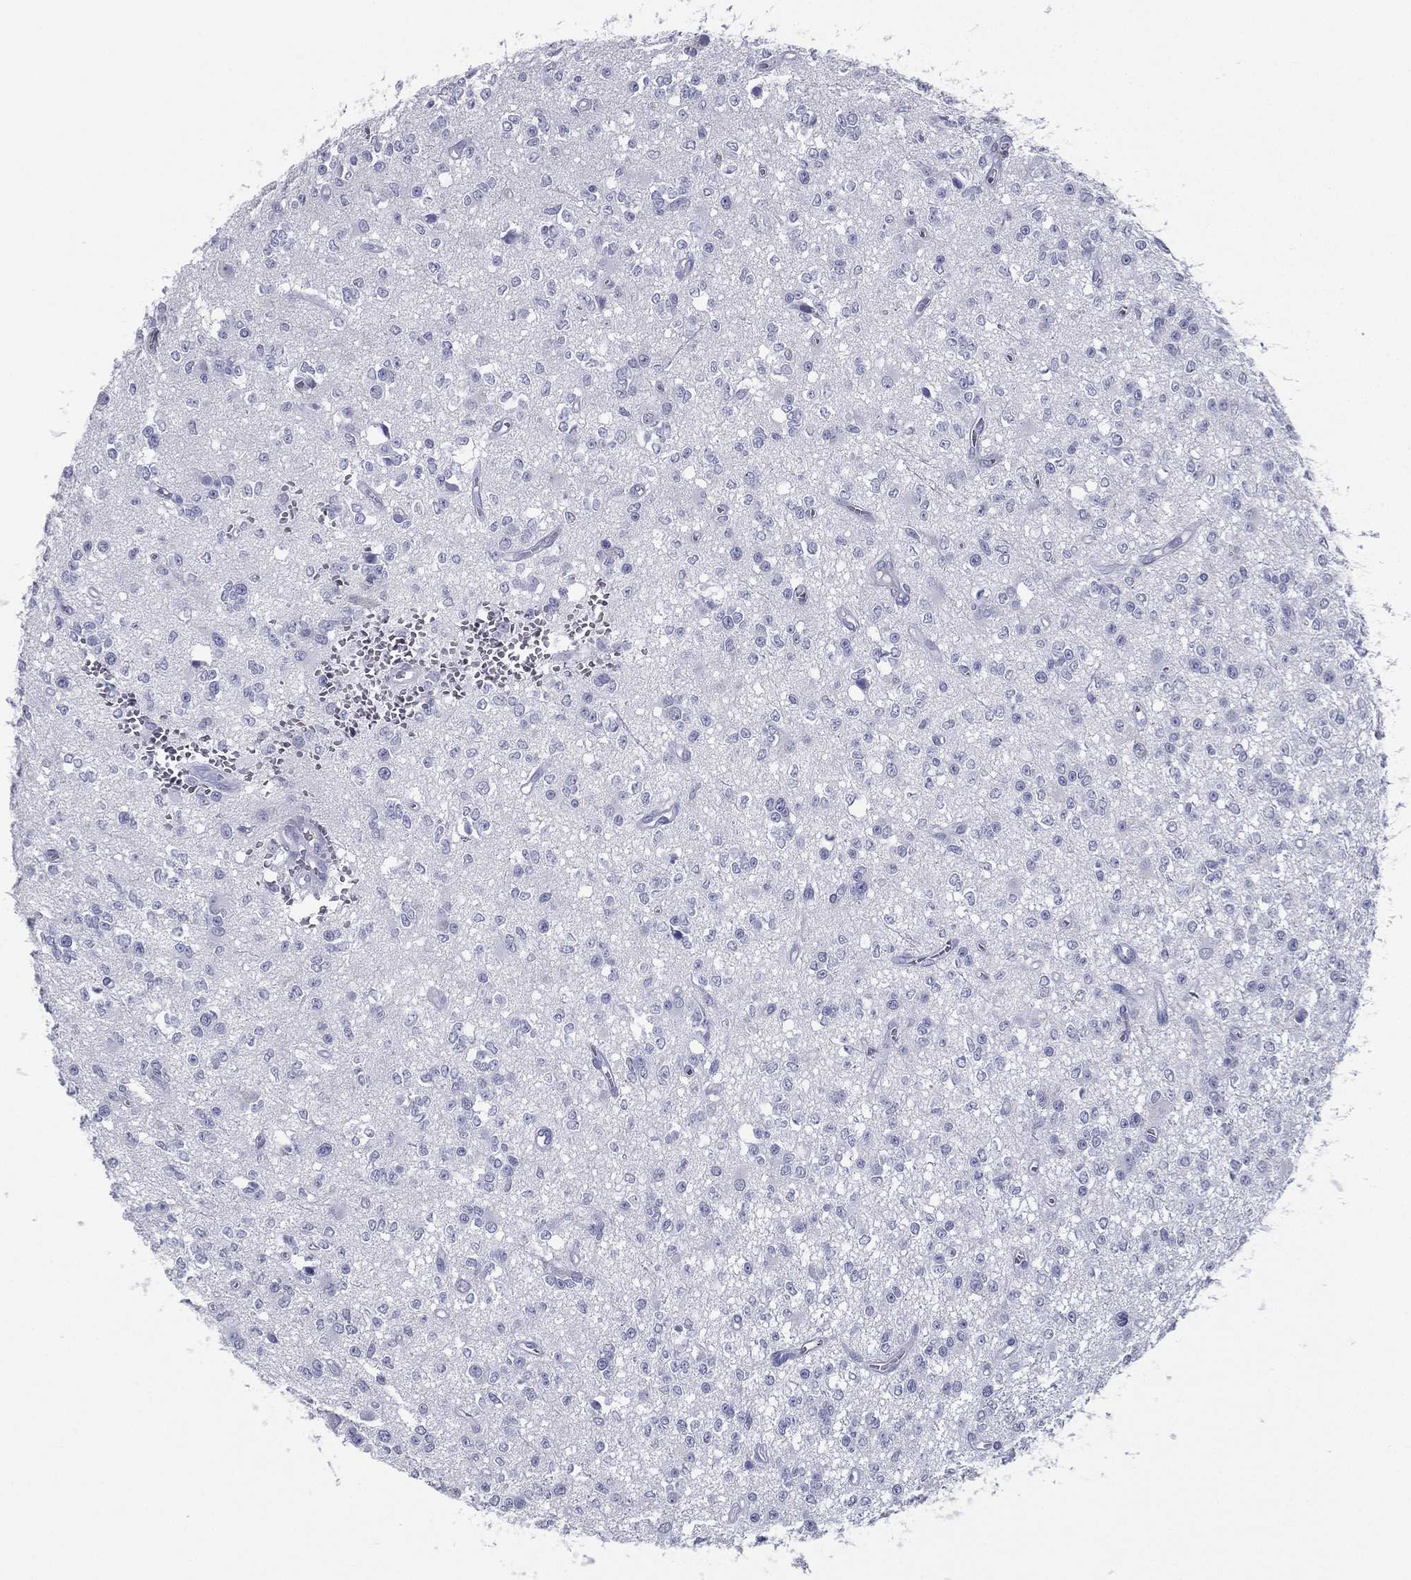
{"staining": {"intensity": "negative", "quantity": "none", "location": "none"}, "tissue": "glioma", "cell_type": "Tumor cells", "image_type": "cancer", "snomed": [{"axis": "morphology", "description": "Glioma, malignant, Low grade"}, {"axis": "topography", "description": "Brain"}], "caption": "This image is of malignant glioma (low-grade) stained with immunohistochemistry to label a protein in brown with the nuclei are counter-stained blue. There is no staining in tumor cells.", "gene": "PYHIN1", "patient": {"sex": "female", "age": 45}}